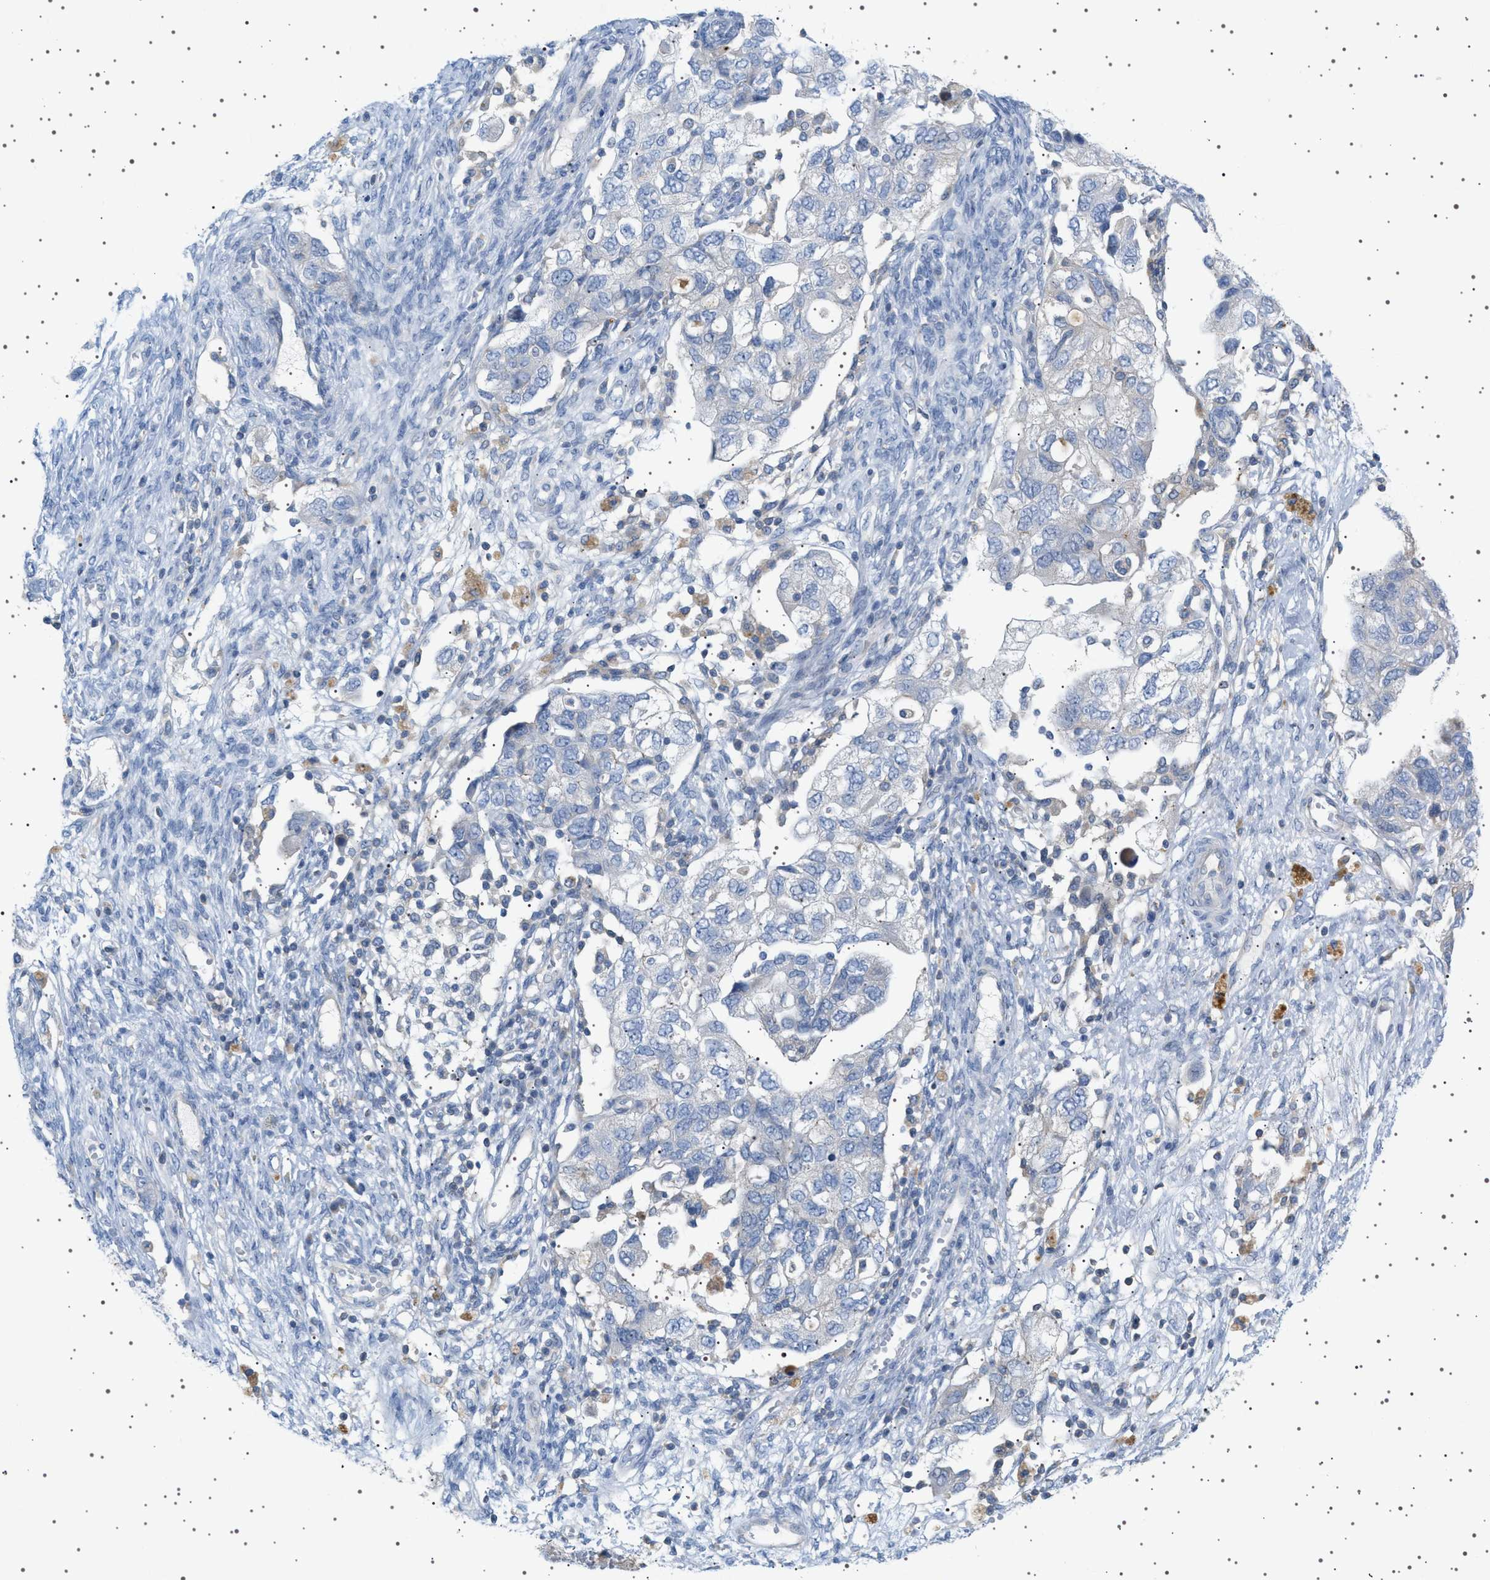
{"staining": {"intensity": "negative", "quantity": "none", "location": "none"}, "tissue": "ovarian cancer", "cell_type": "Tumor cells", "image_type": "cancer", "snomed": [{"axis": "morphology", "description": "Carcinoma, NOS"}, {"axis": "morphology", "description": "Cystadenocarcinoma, serous, NOS"}, {"axis": "topography", "description": "Ovary"}], "caption": "High magnification brightfield microscopy of ovarian cancer stained with DAB (brown) and counterstained with hematoxylin (blue): tumor cells show no significant positivity. (Stains: DAB (3,3'-diaminobenzidine) immunohistochemistry with hematoxylin counter stain, Microscopy: brightfield microscopy at high magnification).", "gene": "ADCY10", "patient": {"sex": "female", "age": 69}}